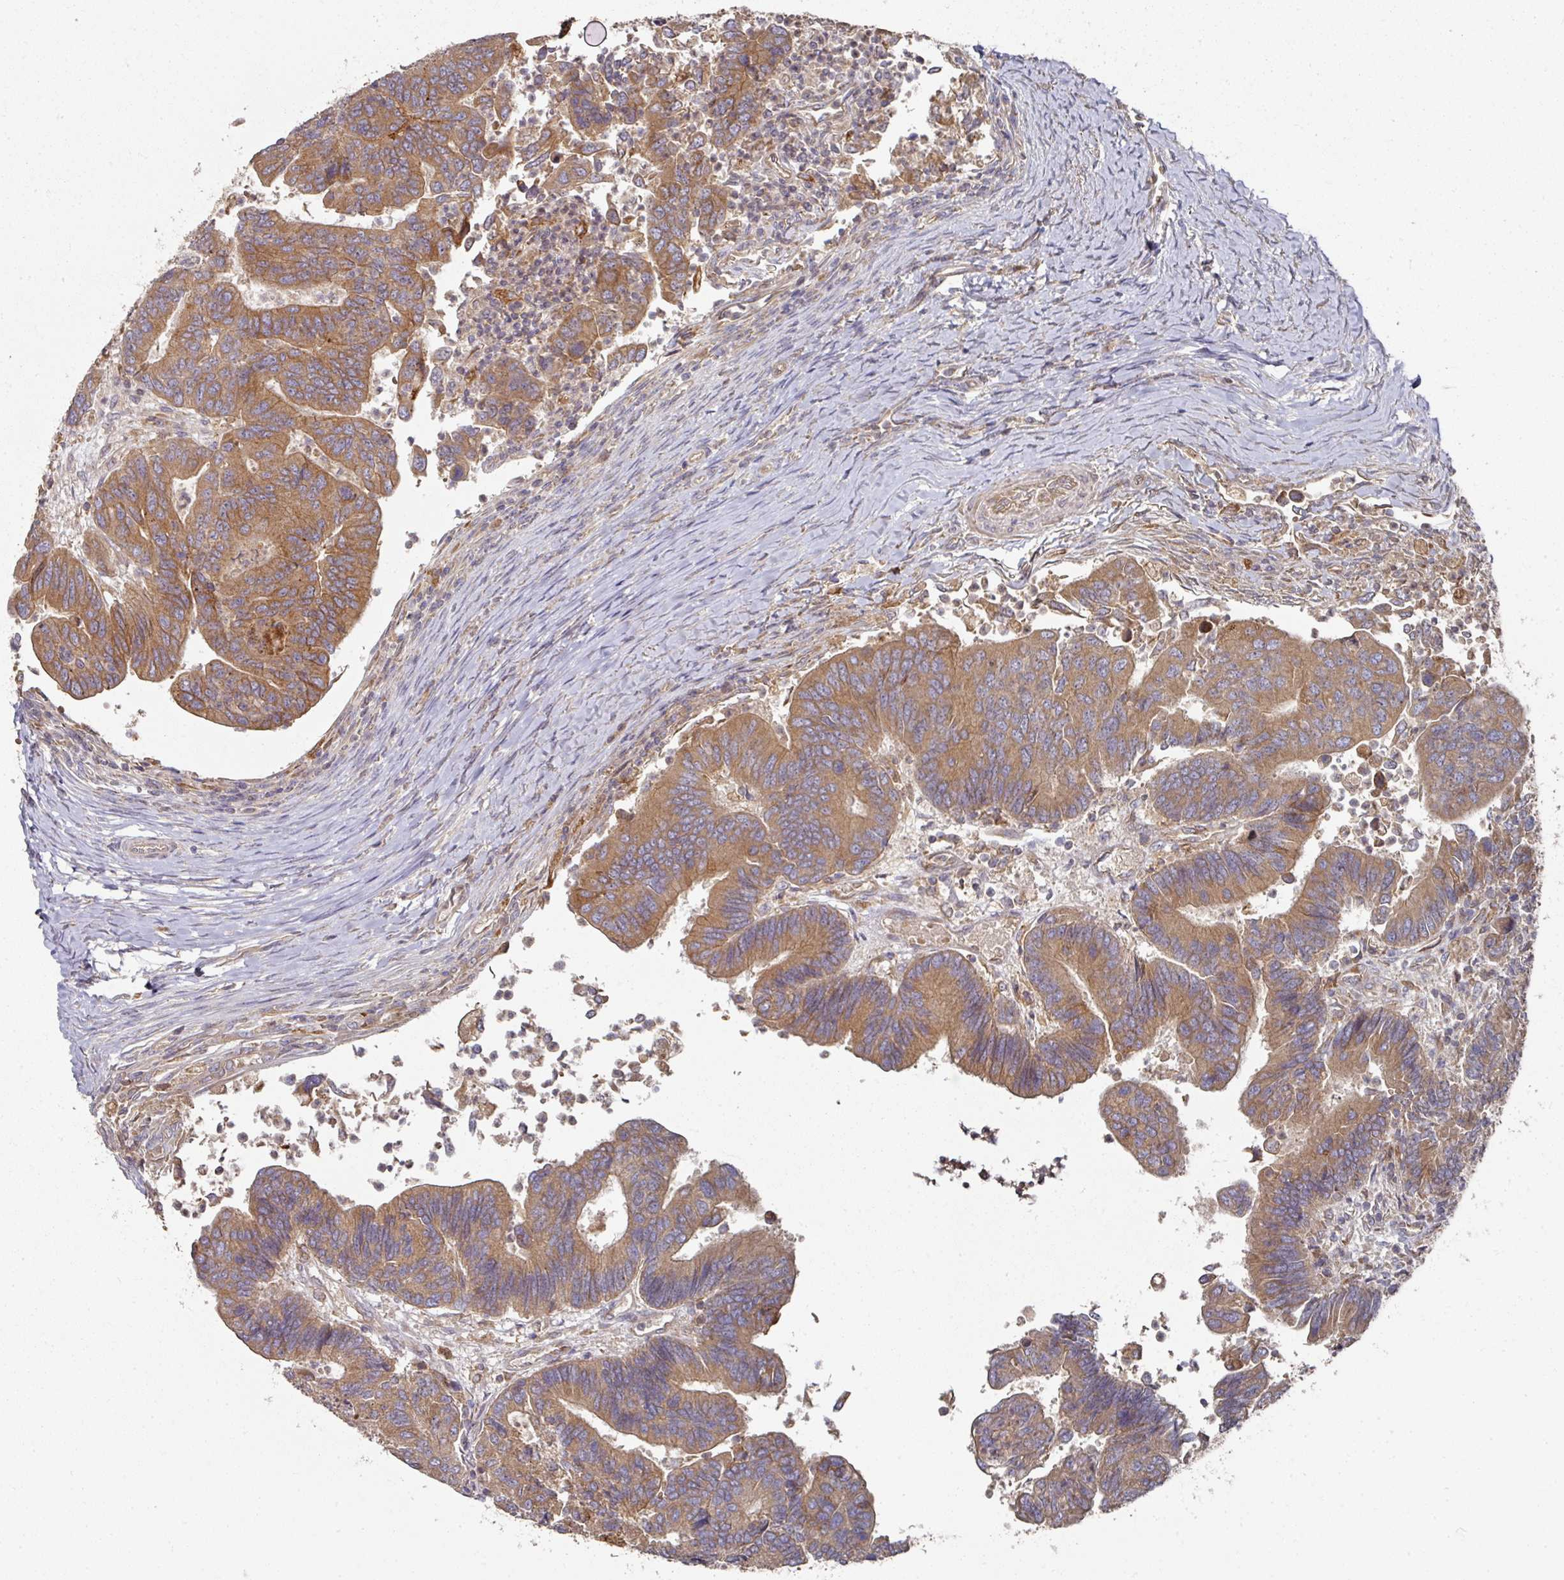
{"staining": {"intensity": "moderate", "quantity": ">75%", "location": "cytoplasmic/membranous"}, "tissue": "colorectal cancer", "cell_type": "Tumor cells", "image_type": "cancer", "snomed": [{"axis": "morphology", "description": "Adenocarcinoma, NOS"}, {"axis": "topography", "description": "Colon"}], "caption": "Immunohistochemical staining of human colorectal cancer shows medium levels of moderate cytoplasmic/membranous positivity in approximately >75% of tumor cells. (Stains: DAB in brown, nuclei in blue, Microscopy: brightfield microscopy at high magnification).", "gene": "DNAJC7", "patient": {"sex": "female", "age": 67}}